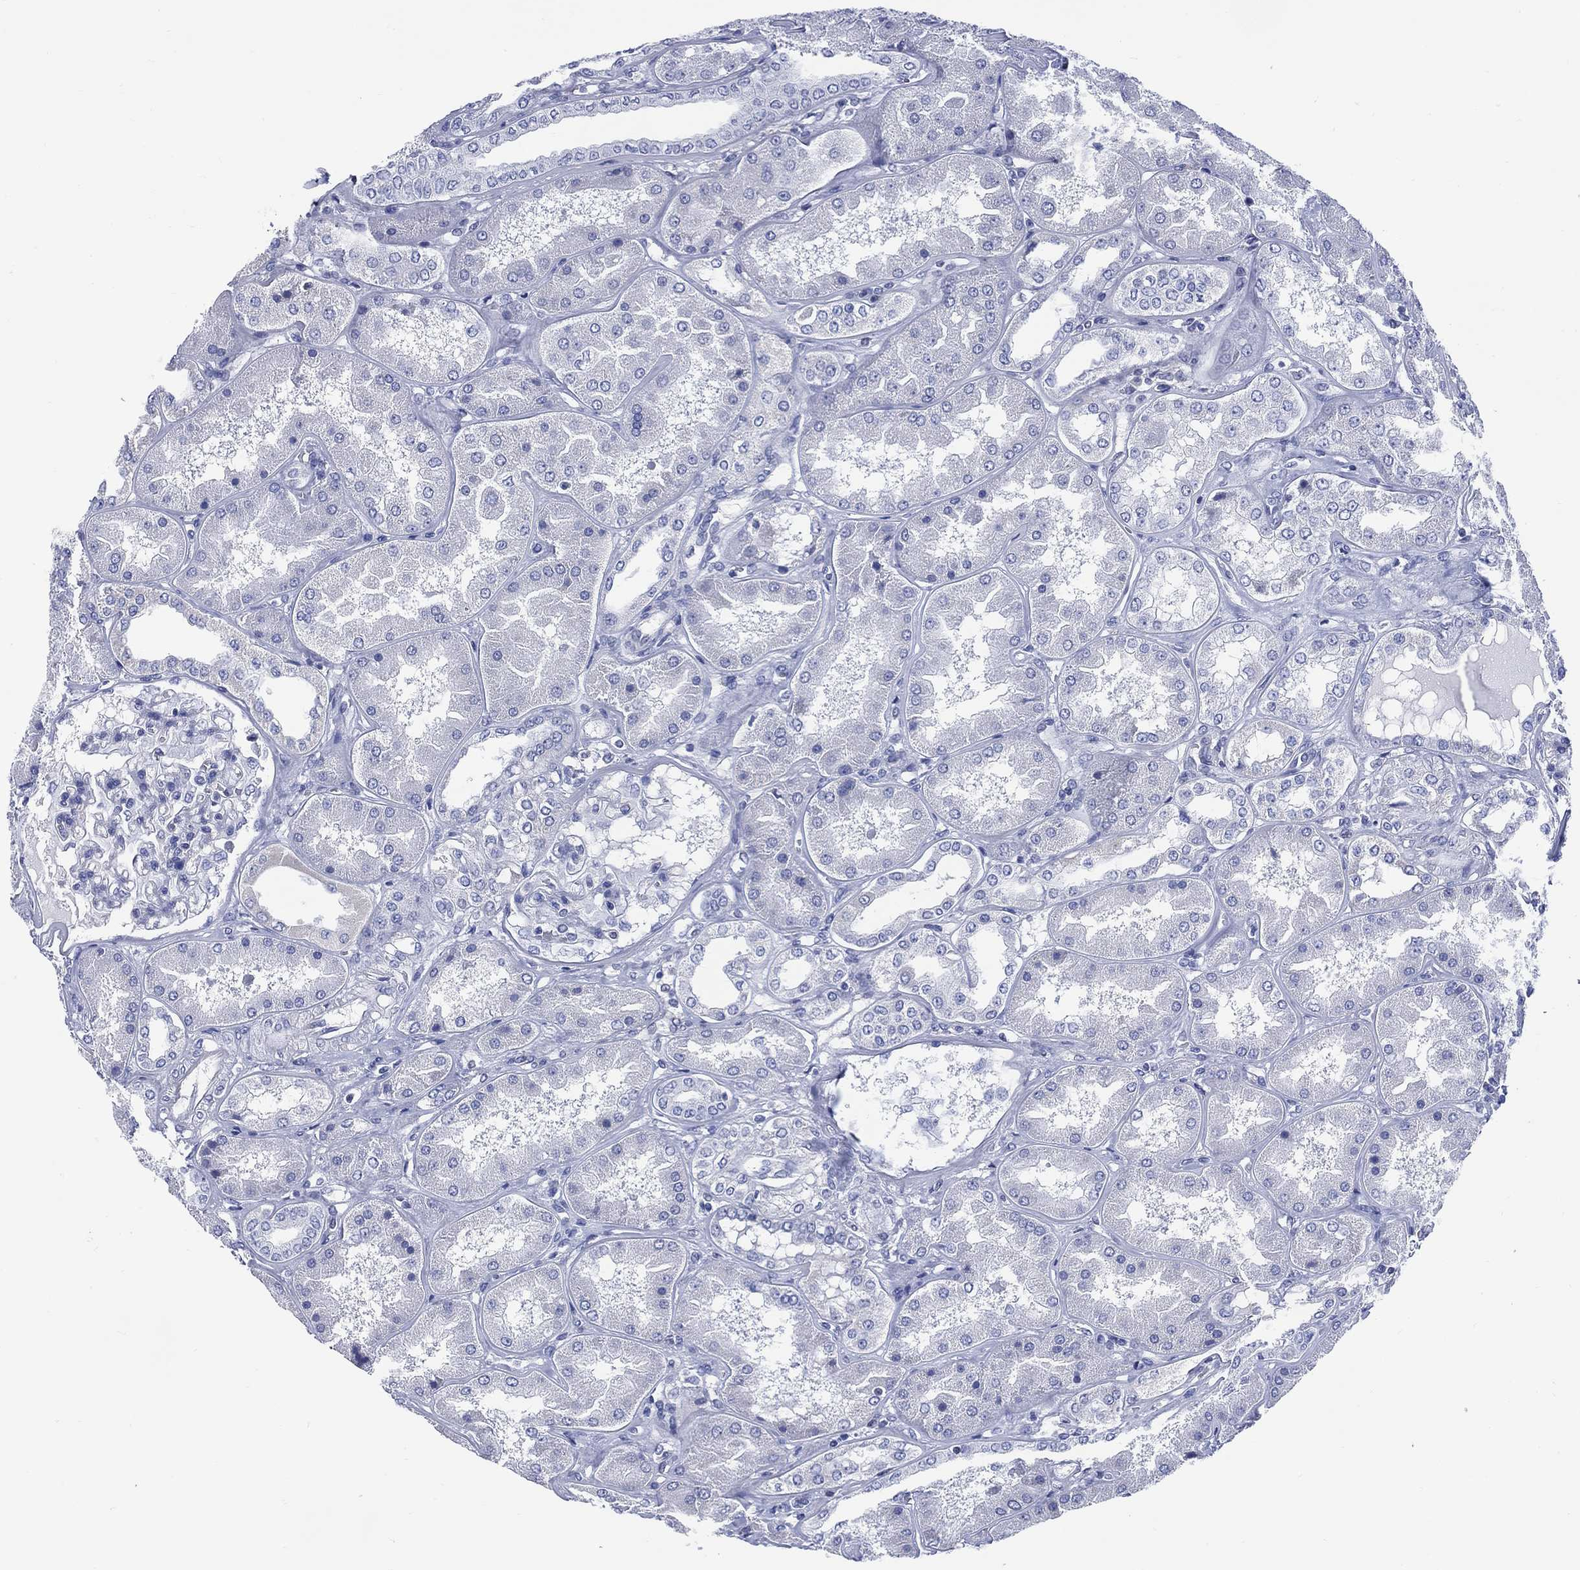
{"staining": {"intensity": "negative", "quantity": "none", "location": "none"}, "tissue": "kidney", "cell_type": "Cells in glomeruli", "image_type": "normal", "snomed": [{"axis": "morphology", "description": "Normal tissue, NOS"}, {"axis": "topography", "description": "Kidney"}], "caption": "Micrograph shows no protein expression in cells in glomeruli of normal kidney.", "gene": "DDI1", "patient": {"sex": "female", "age": 56}}